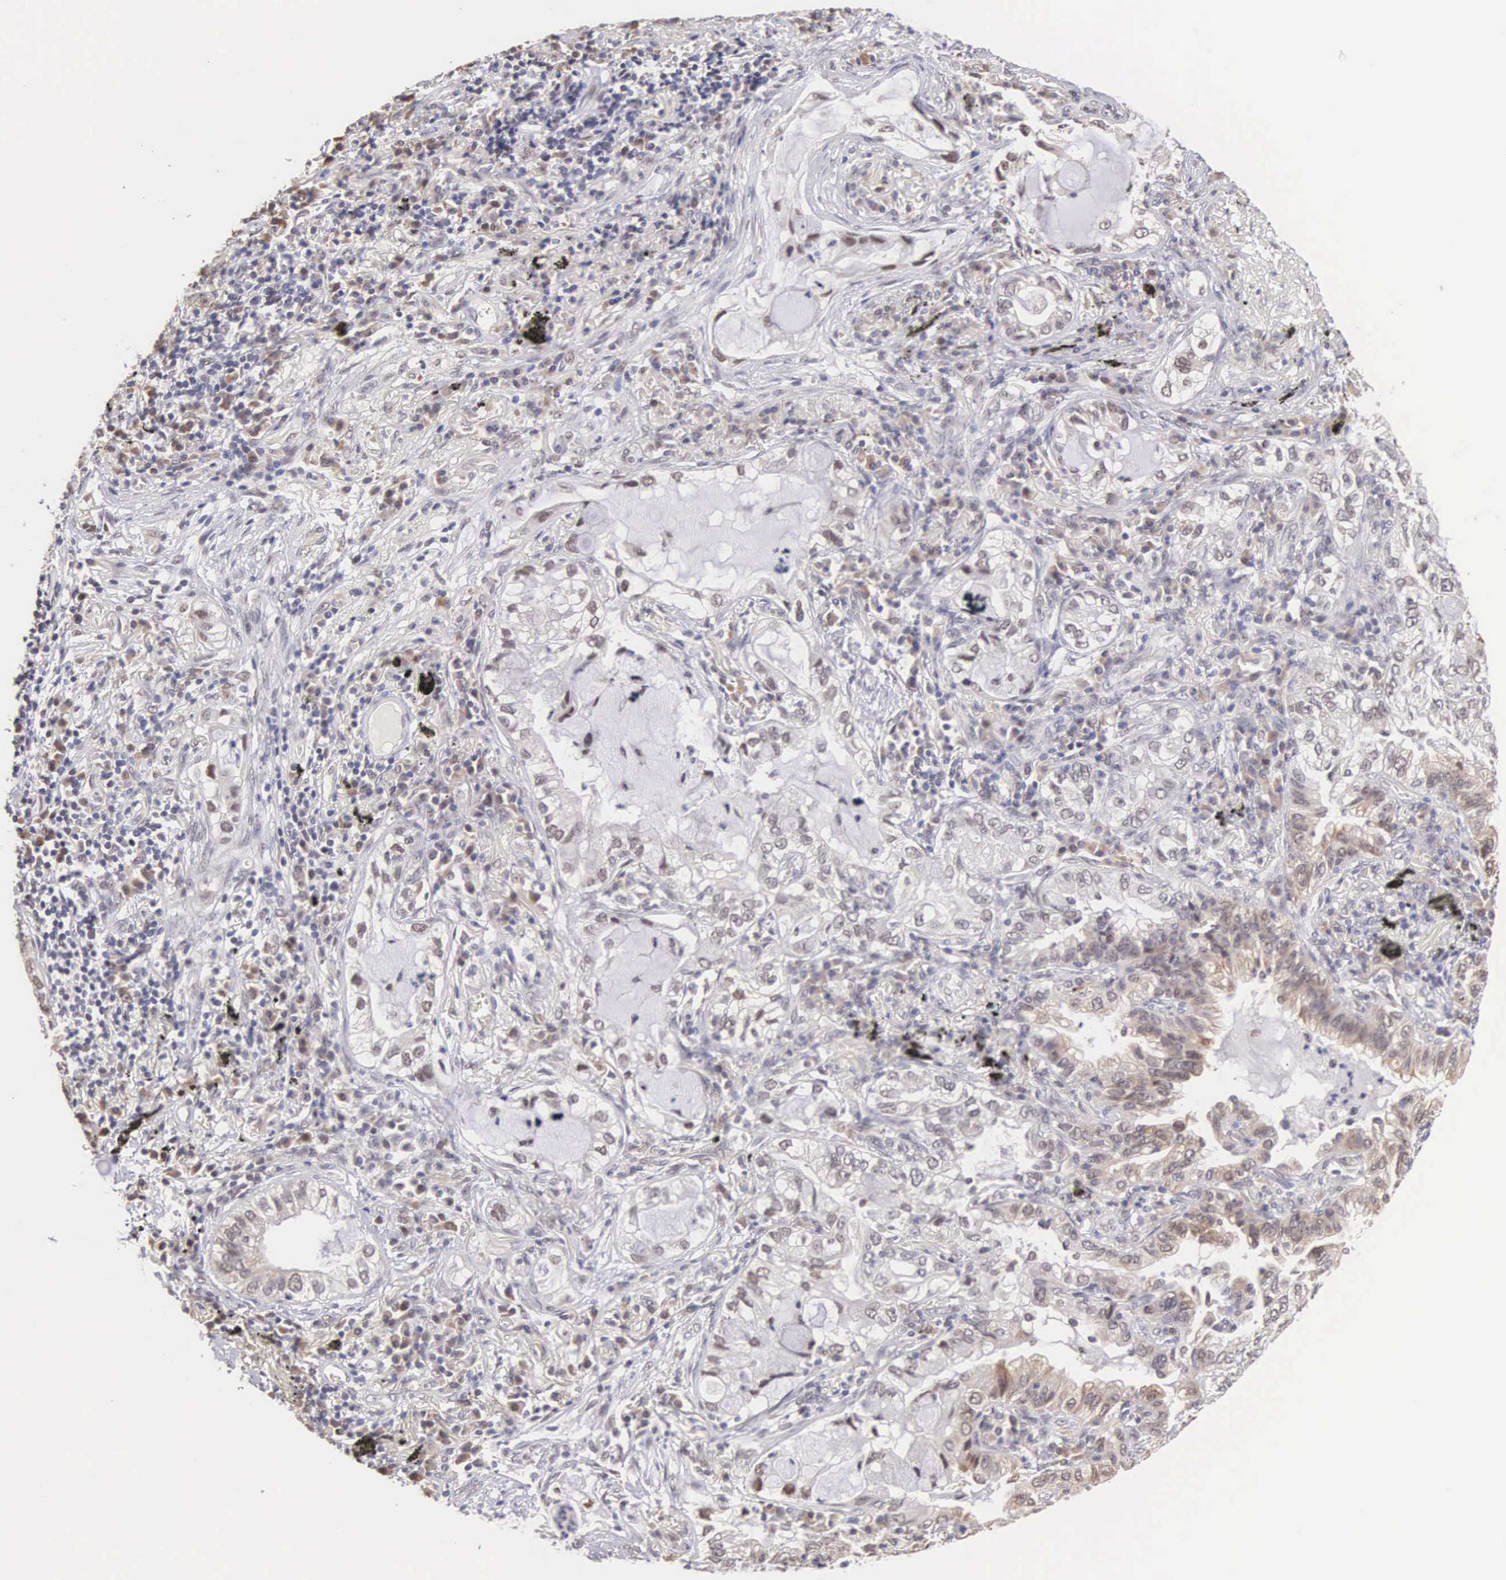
{"staining": {"intensity": "moderate", "quantity": "25%-75%", "location": "cytoplasmic/membranous,nuclear"}, "tissue": "lung cancer", "cell_type": "Tumor cells", "image_type": "cancer", "snomed": [{"axis": "morphology", "description": "Adenocarcinoma, NOS"}, {"axis": "topography", "description": "Lung"}], "caption": "Immunohistochemical staining of adenocarcinoma (lung) demonstrates medium levels of moderate cytoplasmic/membranous and nuclear expression in about 25%-75% of tumor cells. (brown staining indicates protein expression, while blue staining denotes nuclei).", "gene": "HMGXB4", "patient": {"sex": "female", "age": 50}}